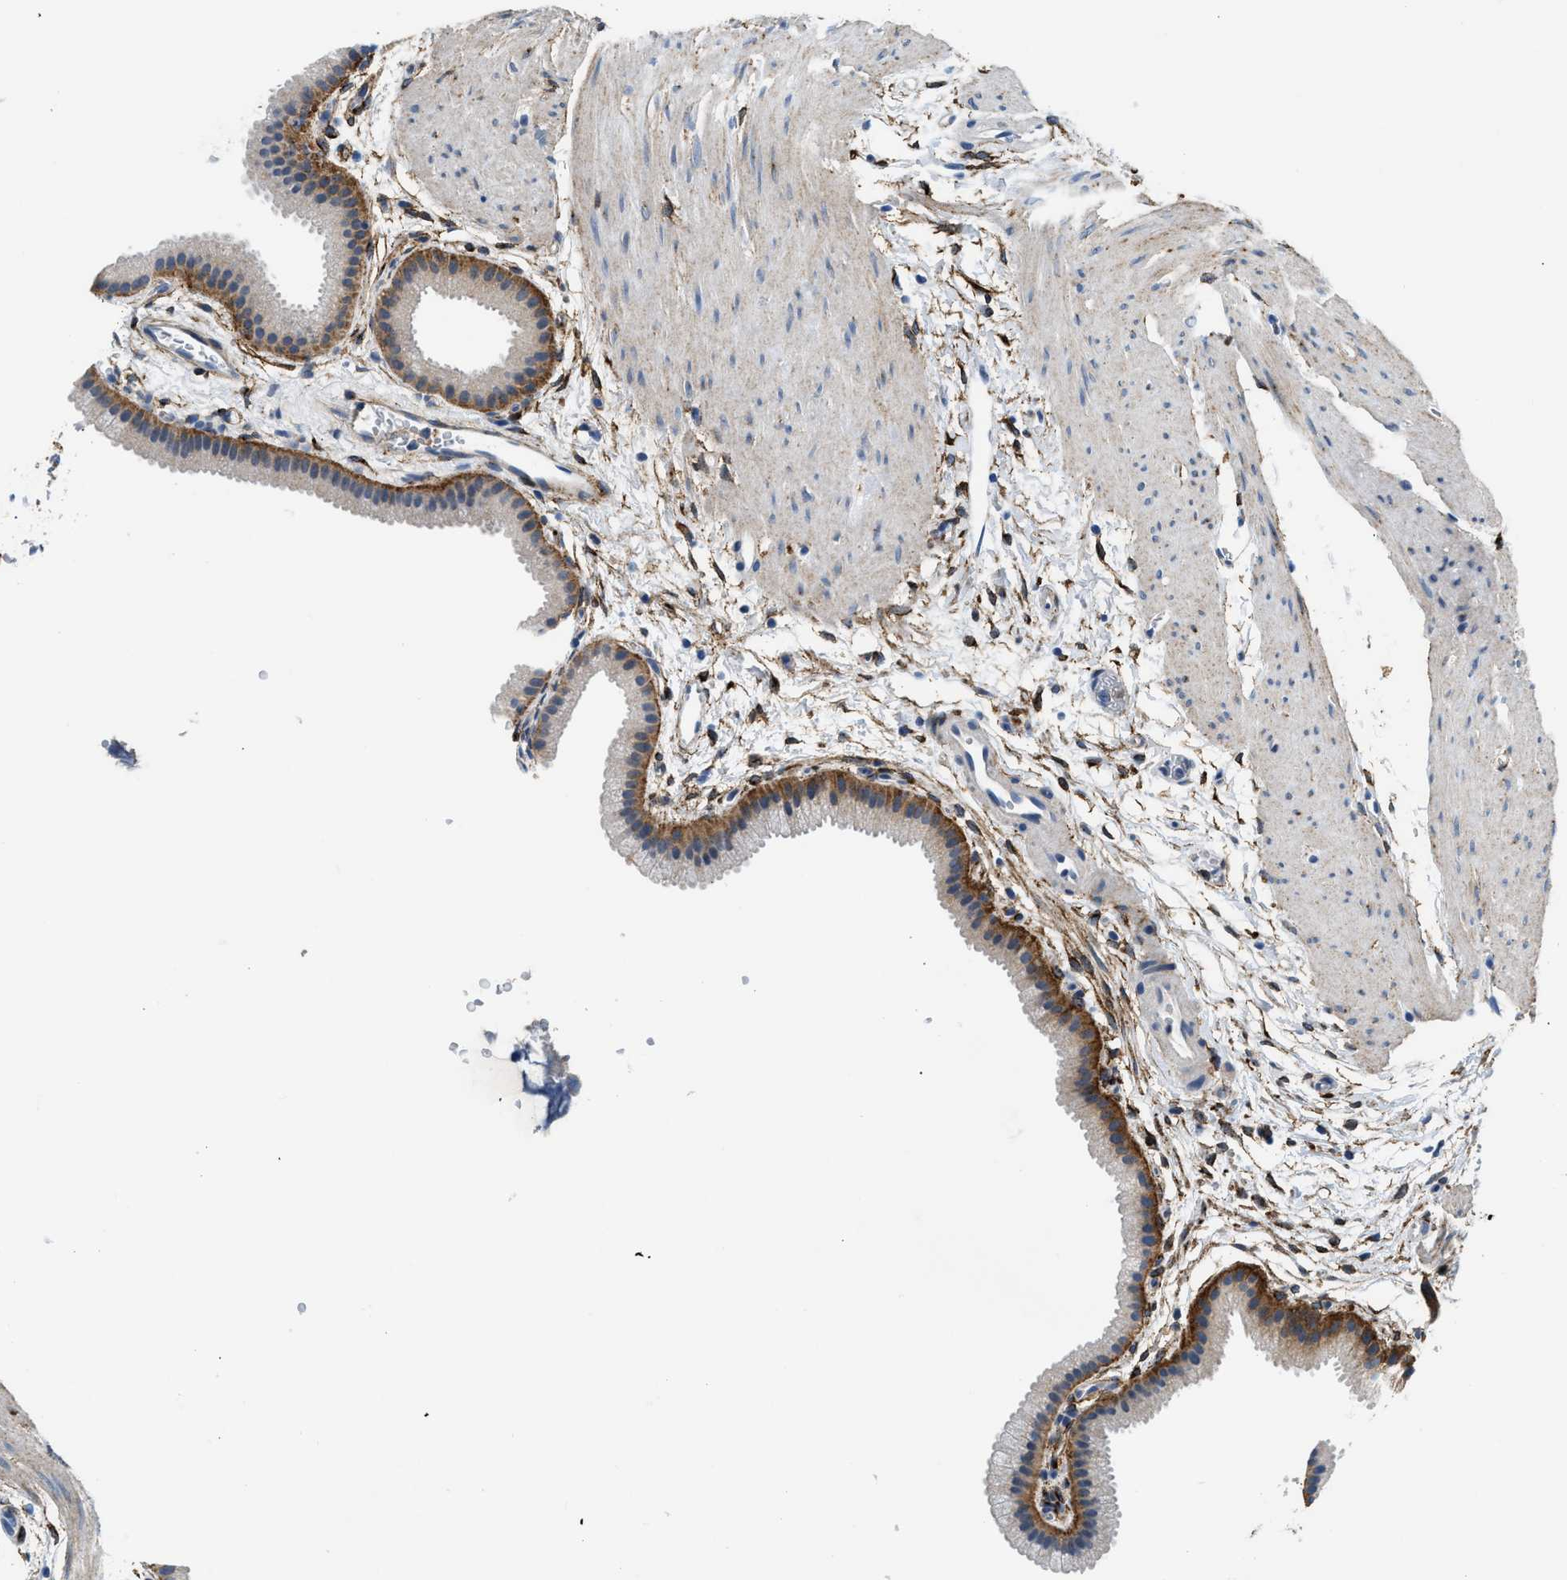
{"staining": {"intensity": "moderate", "quantity": "25%-75%", "location": "cytoplasmic/membranous"}, "tissue": "gallbladder", "cell_type": "Glandular cells", "image_type": "normal", "snomed": [{"axis": "morphology", "description": "Normal tissue, NOS"}, {"axis": "topography", "description": "Gallbladder"}], "caption": "A medium amount of moderate cytoplasmic/membranous staining is seen in about 25%-75% of glandular cells in unremarkable gallbladder. The staining was performed using DAB to visualize the protein expression in brown, while the nuclei were stained in blue with hematoxylin (Magnification: 20x).", "gene": "LRP1", "patient": {"sex": "female", "age": 64}}